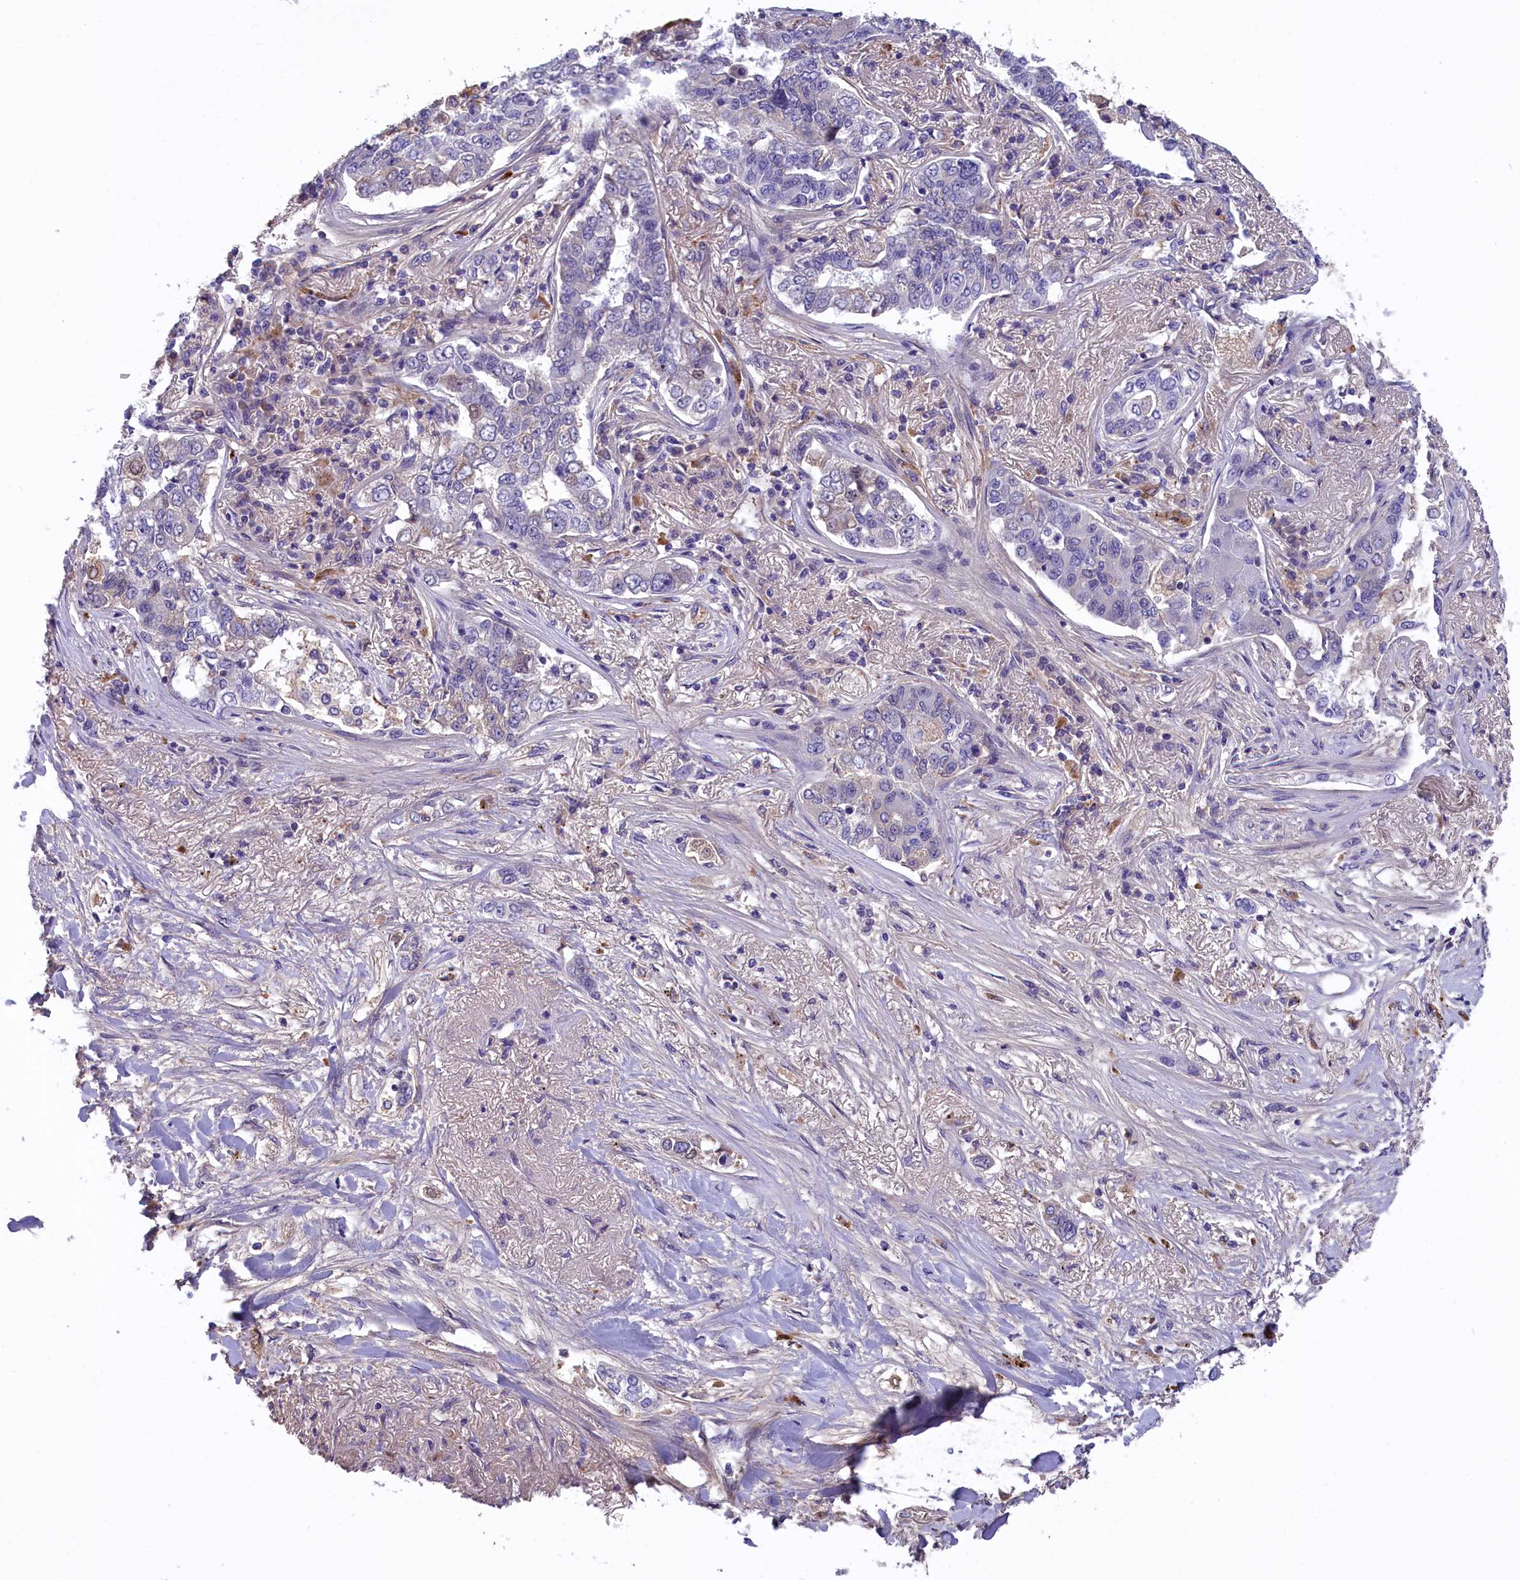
{"staining": {"intensity": "negative", "quantity": "none", "location": "none"}, "tissue": "lung cancer", "cell_type": "Tumor cells", "image_type": "cancer", "snomed": [{"axis": "morphology", "description": "Adenocarcinoma, NOS"}, {"axis": "topography", "description": "Lung"}], "caption": "Immunohistochemistry of lung cancer shows no staining in tumor cells.", "gene": "STYX", "patient": {"sex": "male", "age": 49}}